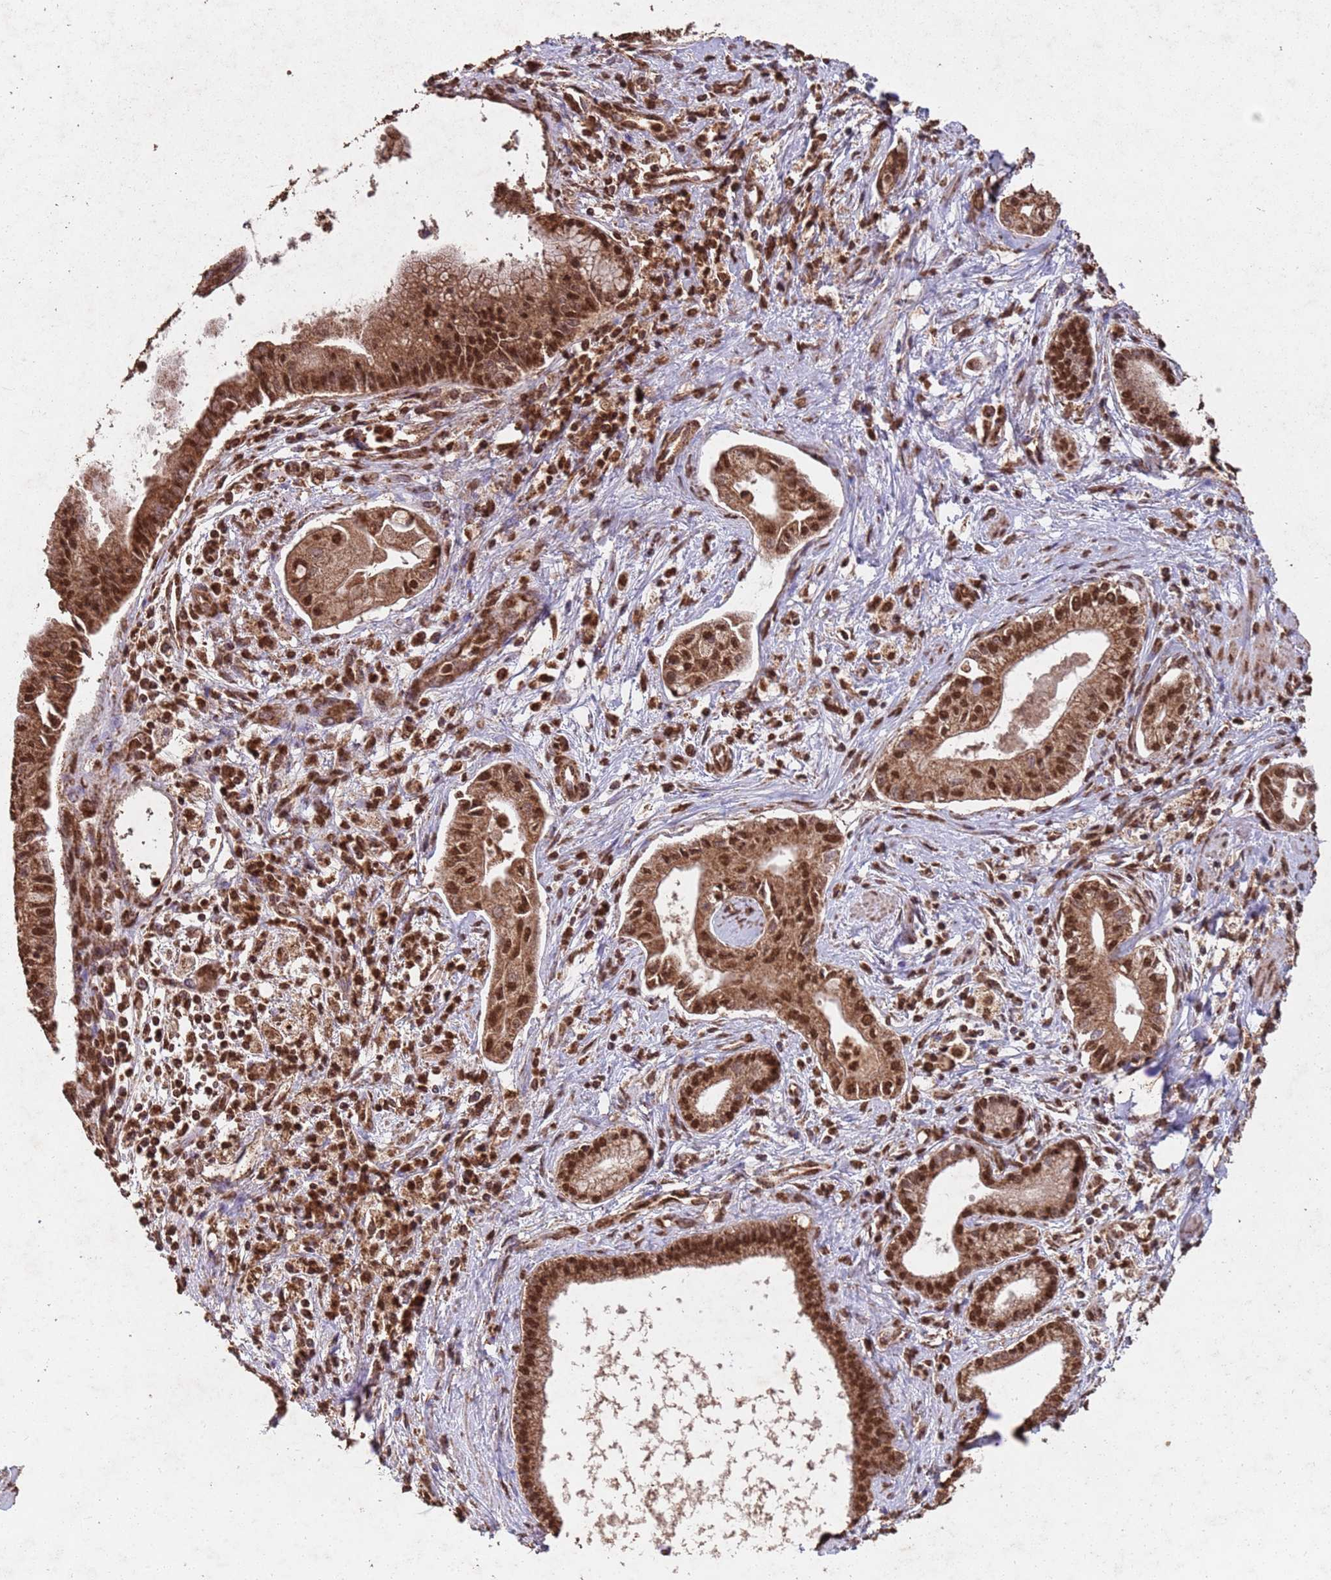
{"staining": {"intensity": "strong", "quantity": ">75%", "location": "cytoplasmic/membranous,nuclear"}, "tissue": "pancreatic cancer", "cell_type": "Tumor cells", "image_type": "cancer", "snomed": [{"axis": "morphology", "description": "Adenocarcinoma, NOS"}, {"axis": "topography", "description": "Pancreas"}], "caption": "A high-resolution histopathology image shows immunohistochemistry (IHC) staining of pancreatic cancer (adenocarcinoma), which exhibits strong cytoplasmic/membranous and nuclear positivity in about >75% of tumor cells.", "gene": "HDAC10", "patient": {"sex": "male", "age": 78}}